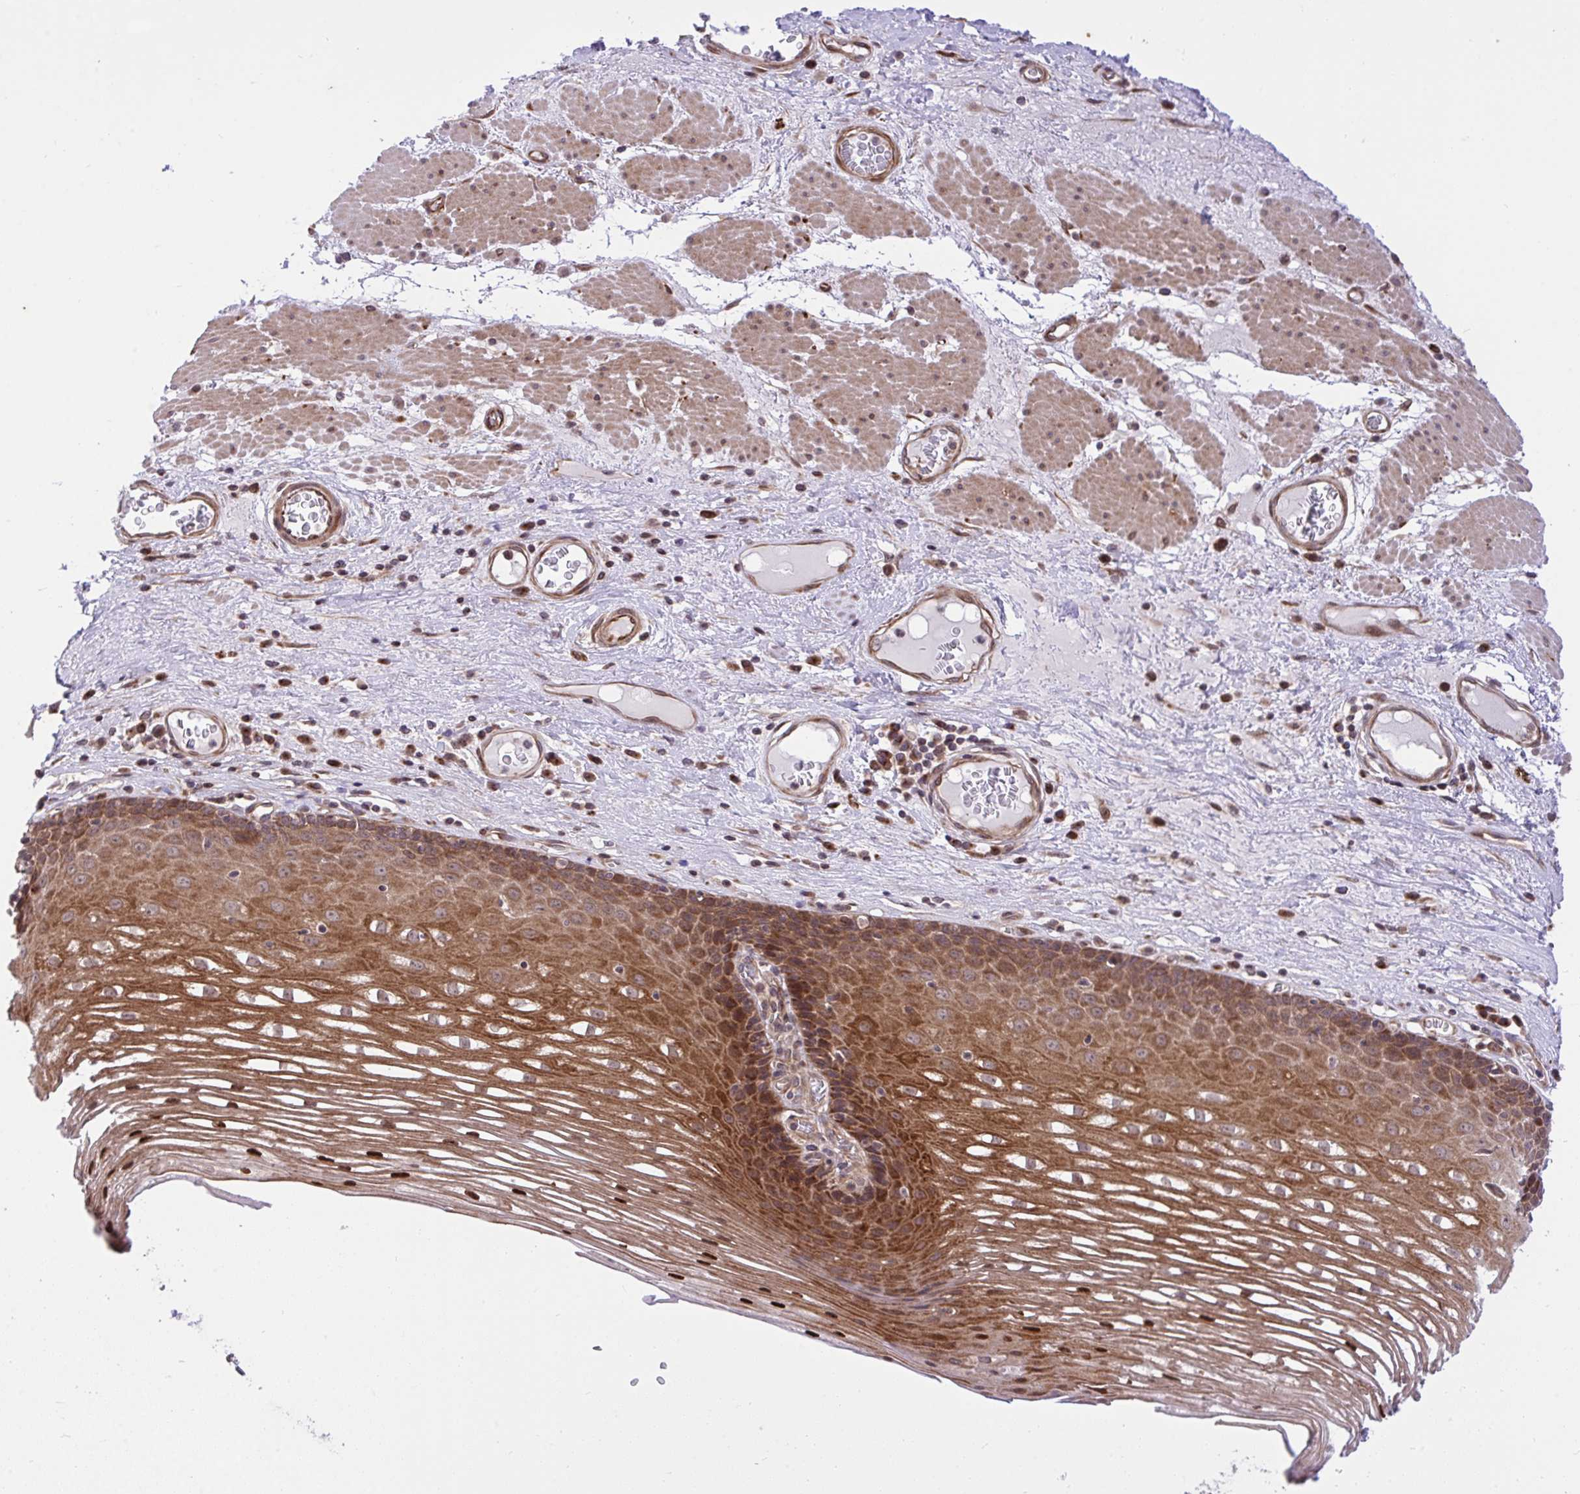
{"staining": {"intensity": "strong", "quantity": "25%-75%", "location": "cytoplasmic/membranous,nuclear"}, "tissue": "esophagus", "cell_type": "Squamous epithelial cells", "image_type": "normal", "snomed": [{"axis": "morphology", "description": "Normal tissue, NOS"}, {"axis": "topography", "description": "Esophagus"}], "caption": "An image showing strong cytoplasmic/membranous,nuclear positivity in about 25%-75% of squamous epithelial cells in normal esophagus, as visualized by brown immunohistochemical staining.", "gene": "ERI1", "patient": {"sex": "male", "age": 62}}